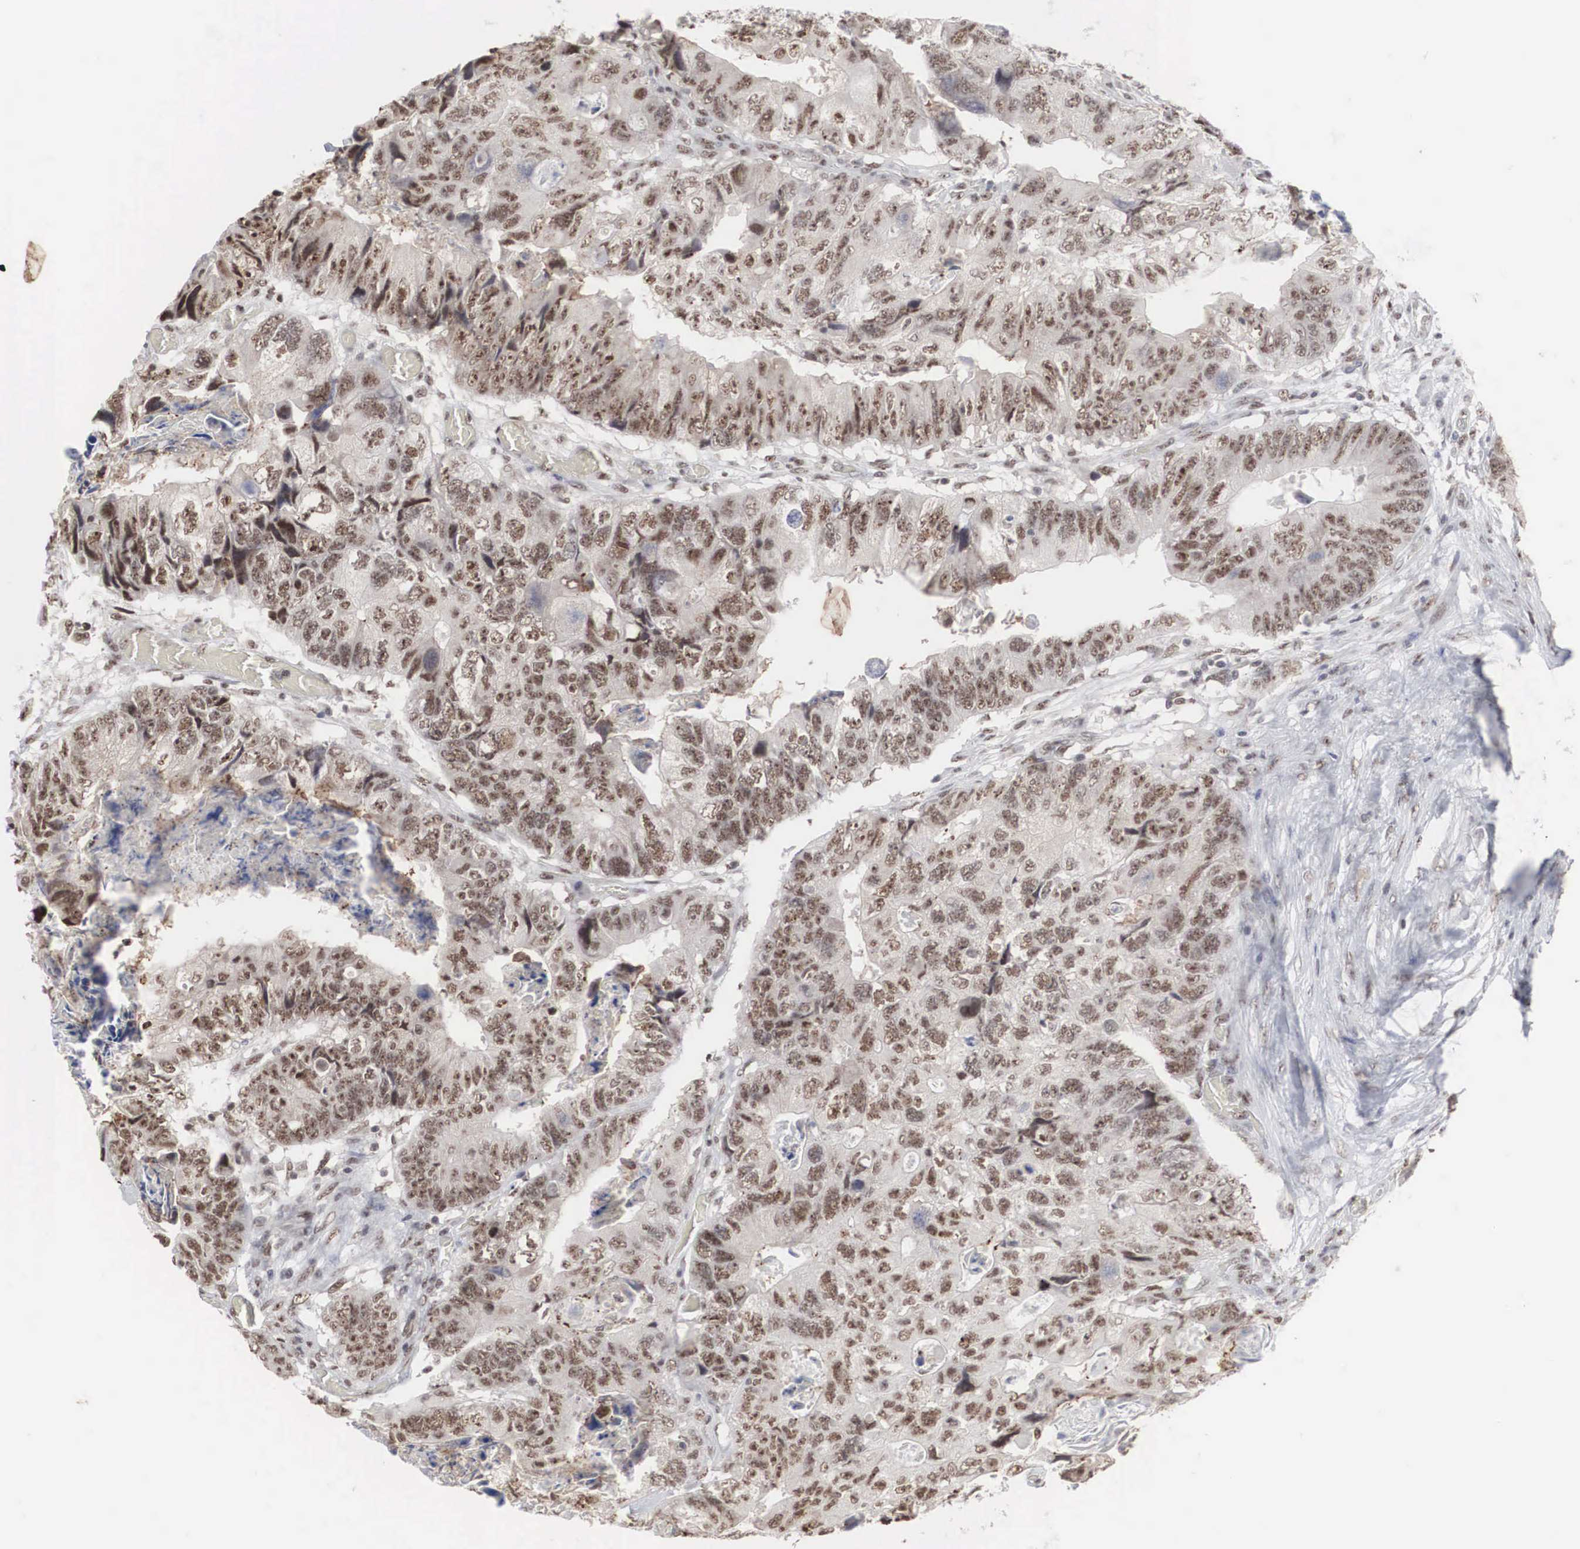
{"staining": {"intensity": "moderate", "quantity": ">75%", "location": "nuclear"}, "tissue": "colorectal cancer", "cell_type": "Tumor cells", "image_type": "cancer", "snomed": [{"axis": "morphology", "description": "Adenocarcinoma, NOS"}, {"axis": "topography", "description": "Rectum"}], "caption": "Human colorectal cancer stained with a brown dye exhibits moderate nuclear positive positivity in approximately >75% of tumor cells.", "gene": "AUTS2", "patient": {"sex": "female", "age": 82}}